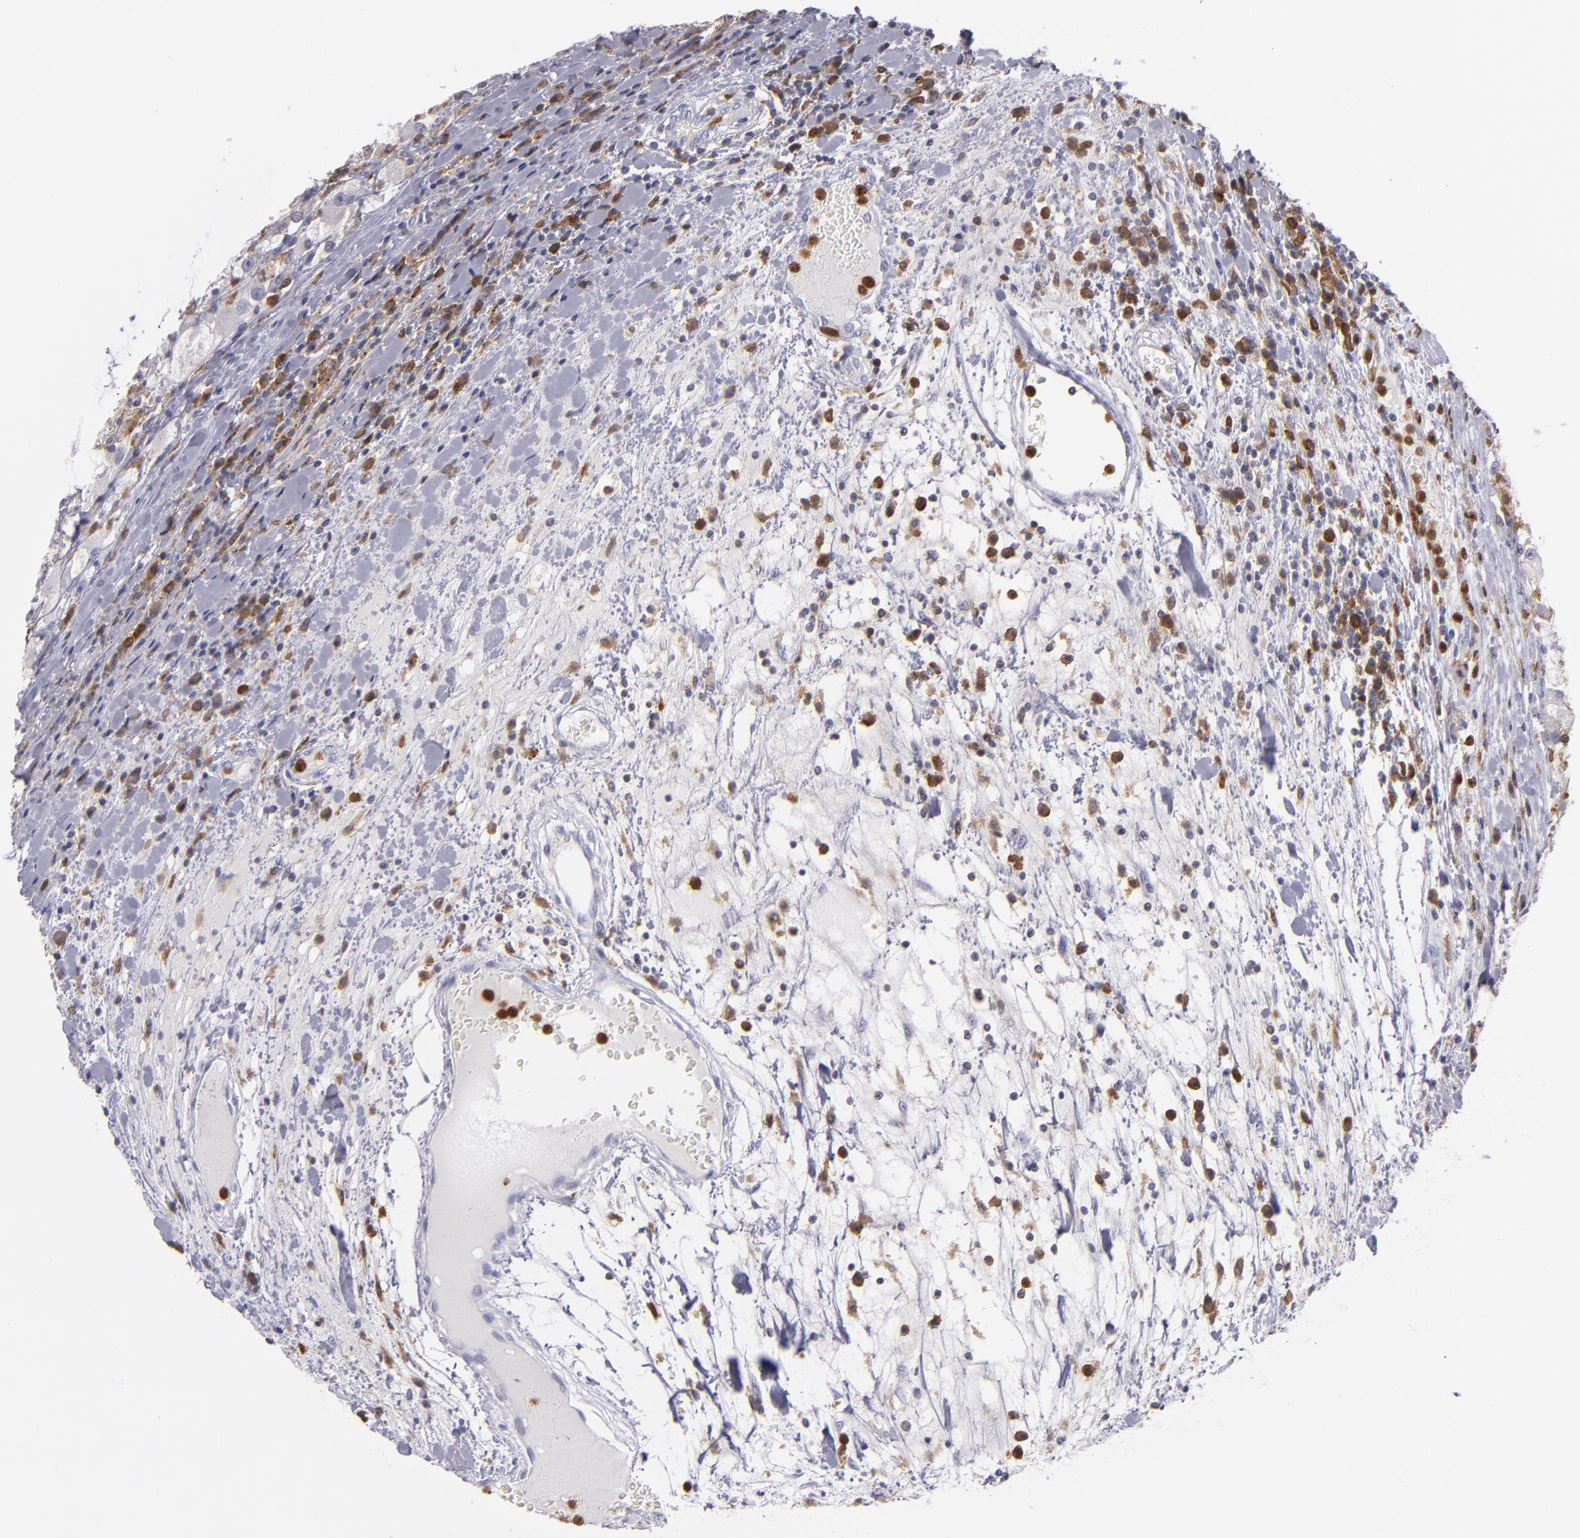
{"staining": {"intensity": "negative", "quantity": "none", "location": "none"}, "tissue": "renal cancer", "cell_type": "Tumor cells", "image_type": "cancer", "snomed": [{"axis": "morphology", "description": "Adenocarcinoma, NOS"}, {"axis": "topography", "description": "Kidney"}], "caption": "Tumor cells show no significant protein staining in renal cancer. (DAB (3,3'-diaminobenzidine) immunohistochemistry (IHC) with hematoxylin counter stain).", "gene": "PRKCD", "patient": {"sex": "female", "age": 73}}